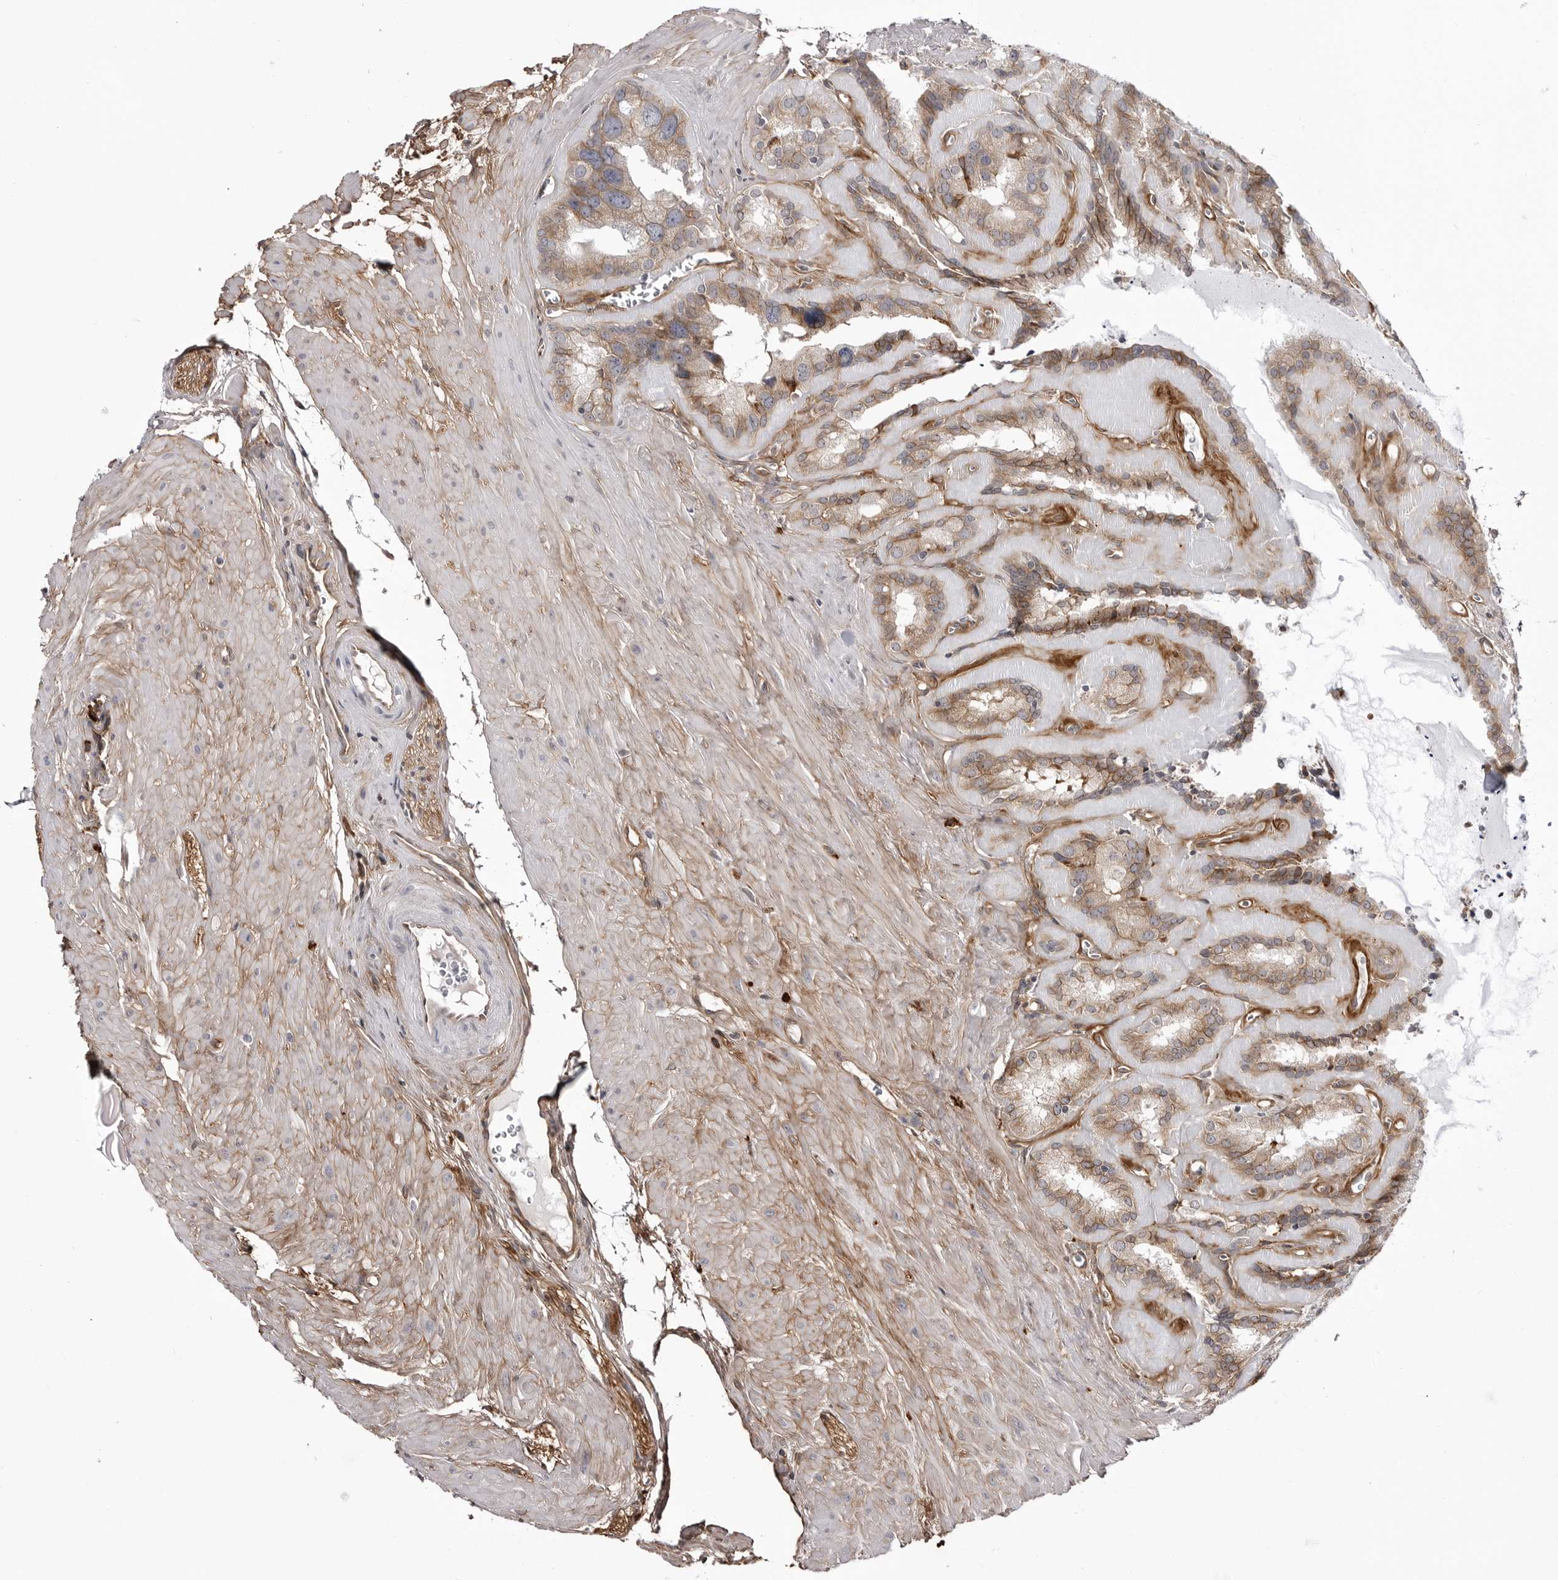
{"staining": {"intensity": "moderate", "quantity": ">75%", "location": "cytoplasmic/membranous"}, "tissue": "seminal vesicle", "cell_type": "Glandular cells", "image_type": "normal", "snomed": [{"axis": "morphology", "description": "Normal tissue, NOS"}, {"axis": "topography", "description": "Prostate"}, {"axis": "topography", "description": "Seminal veicle"}], "caption": "DAB immunohistochemical staining of benign seminal vesicle displays moderate cytoplasmic/membranous protein expression in approximately >75% of glandular cells.", "gene": "ARL5A", "patient": {"sex": "male", "age": 59}}